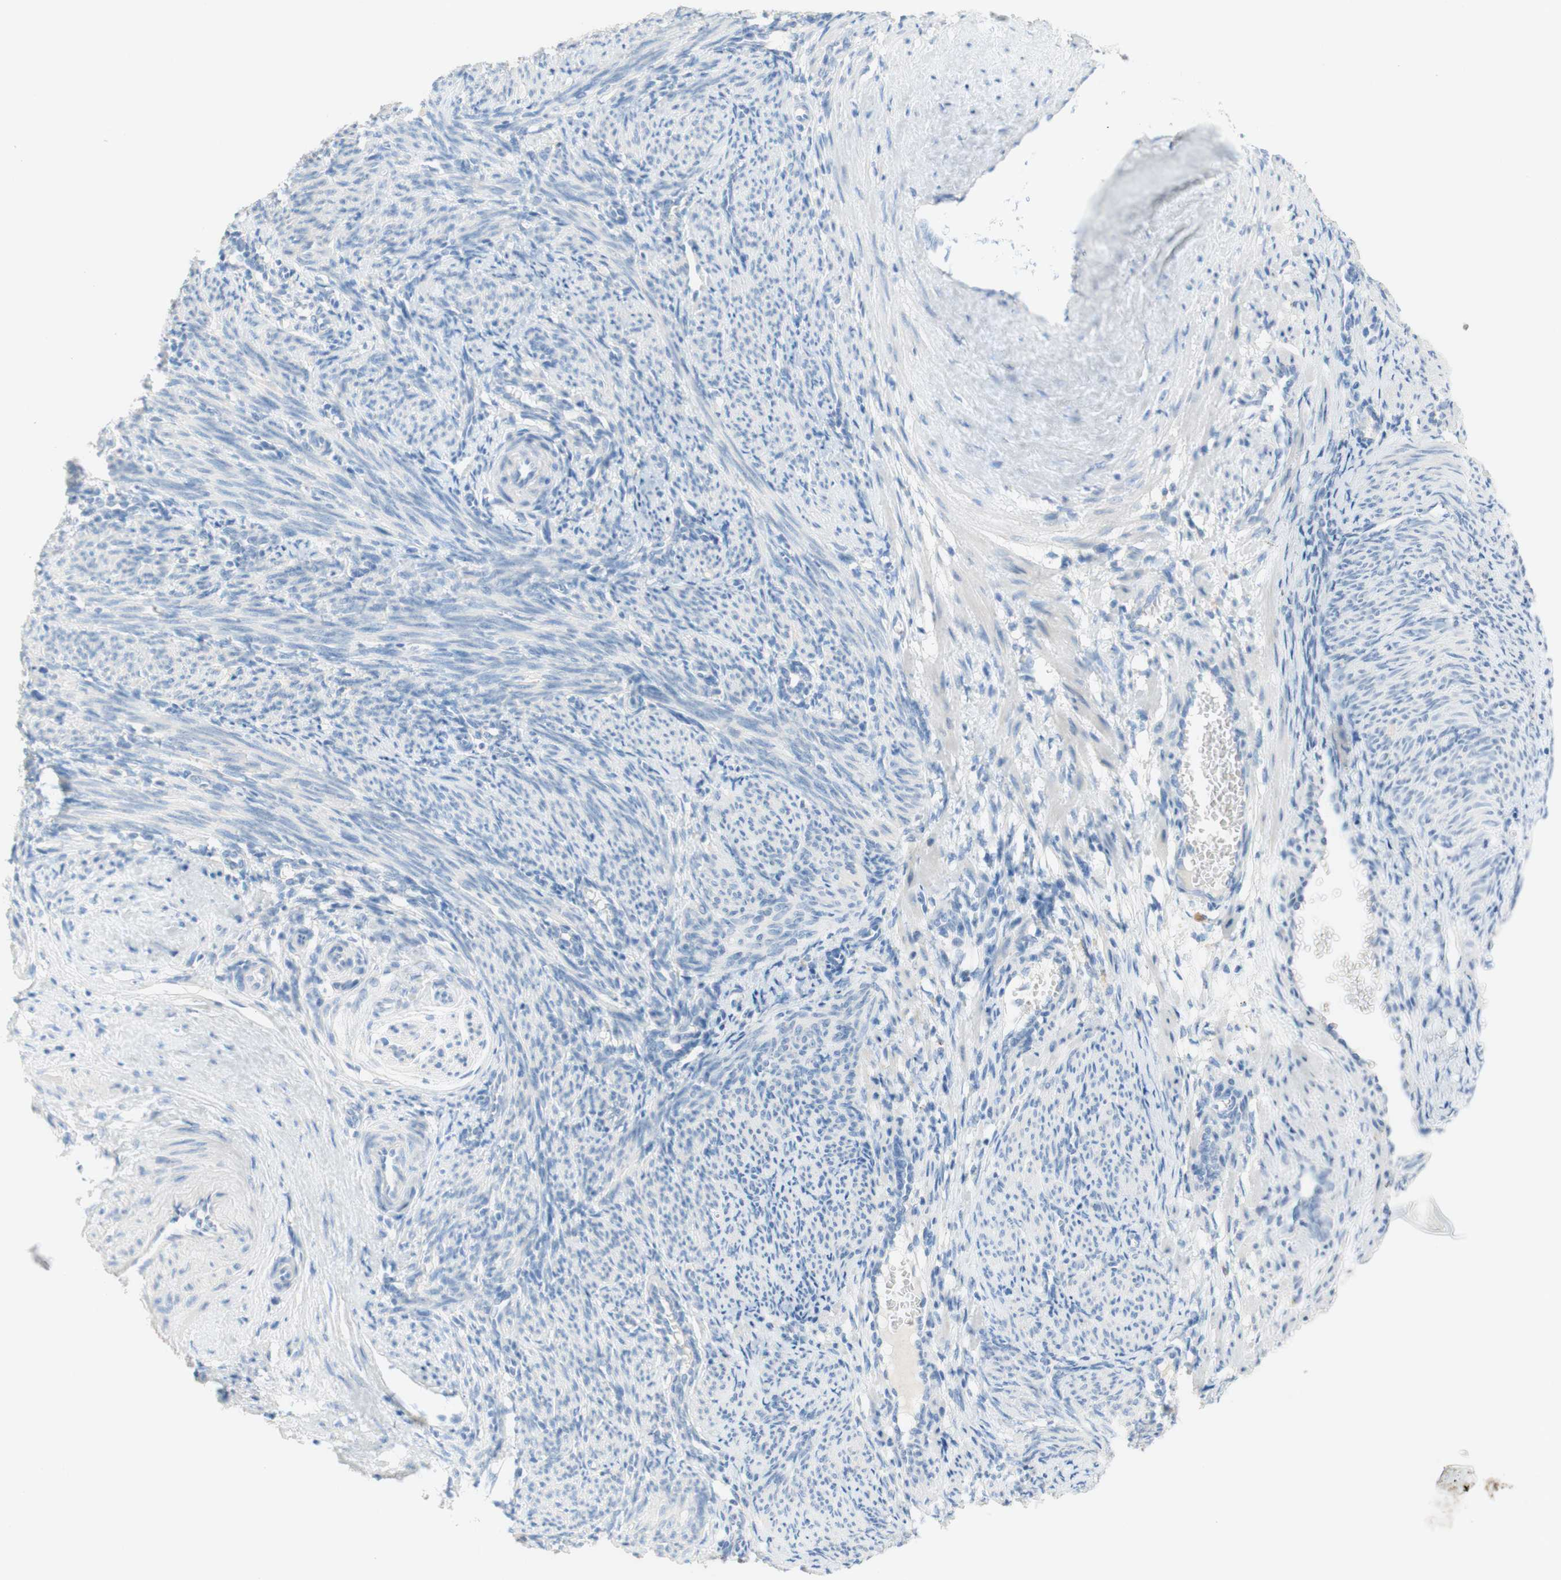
{"staining": {"intensity": "negative", "quantity": "none", "location": "none"}, "tissue": "smooth muscle", "cell_type": "Smooth muscle cells", "image_type": "normal", "snomed": [{"axis": "morphology", "description": "Normal tissue, NOS"}, {"axis": "topography", "description": "Endometrium"}], "caption": "DAB (3,3'-diaminobenzidine) immunohistochemical staining of unremarkable human smooth muscle reveals no significant expression in smooth muscle cells. The staining was performed using DAB (3,3'-diaminobenzidine) to visualize the protein expression in brown, while the nuclei were stained in blue with hematoxylin (Magnification: 20x).", "gene": "POLR2J3", "patient": {"sex": "female", "age": 33}}